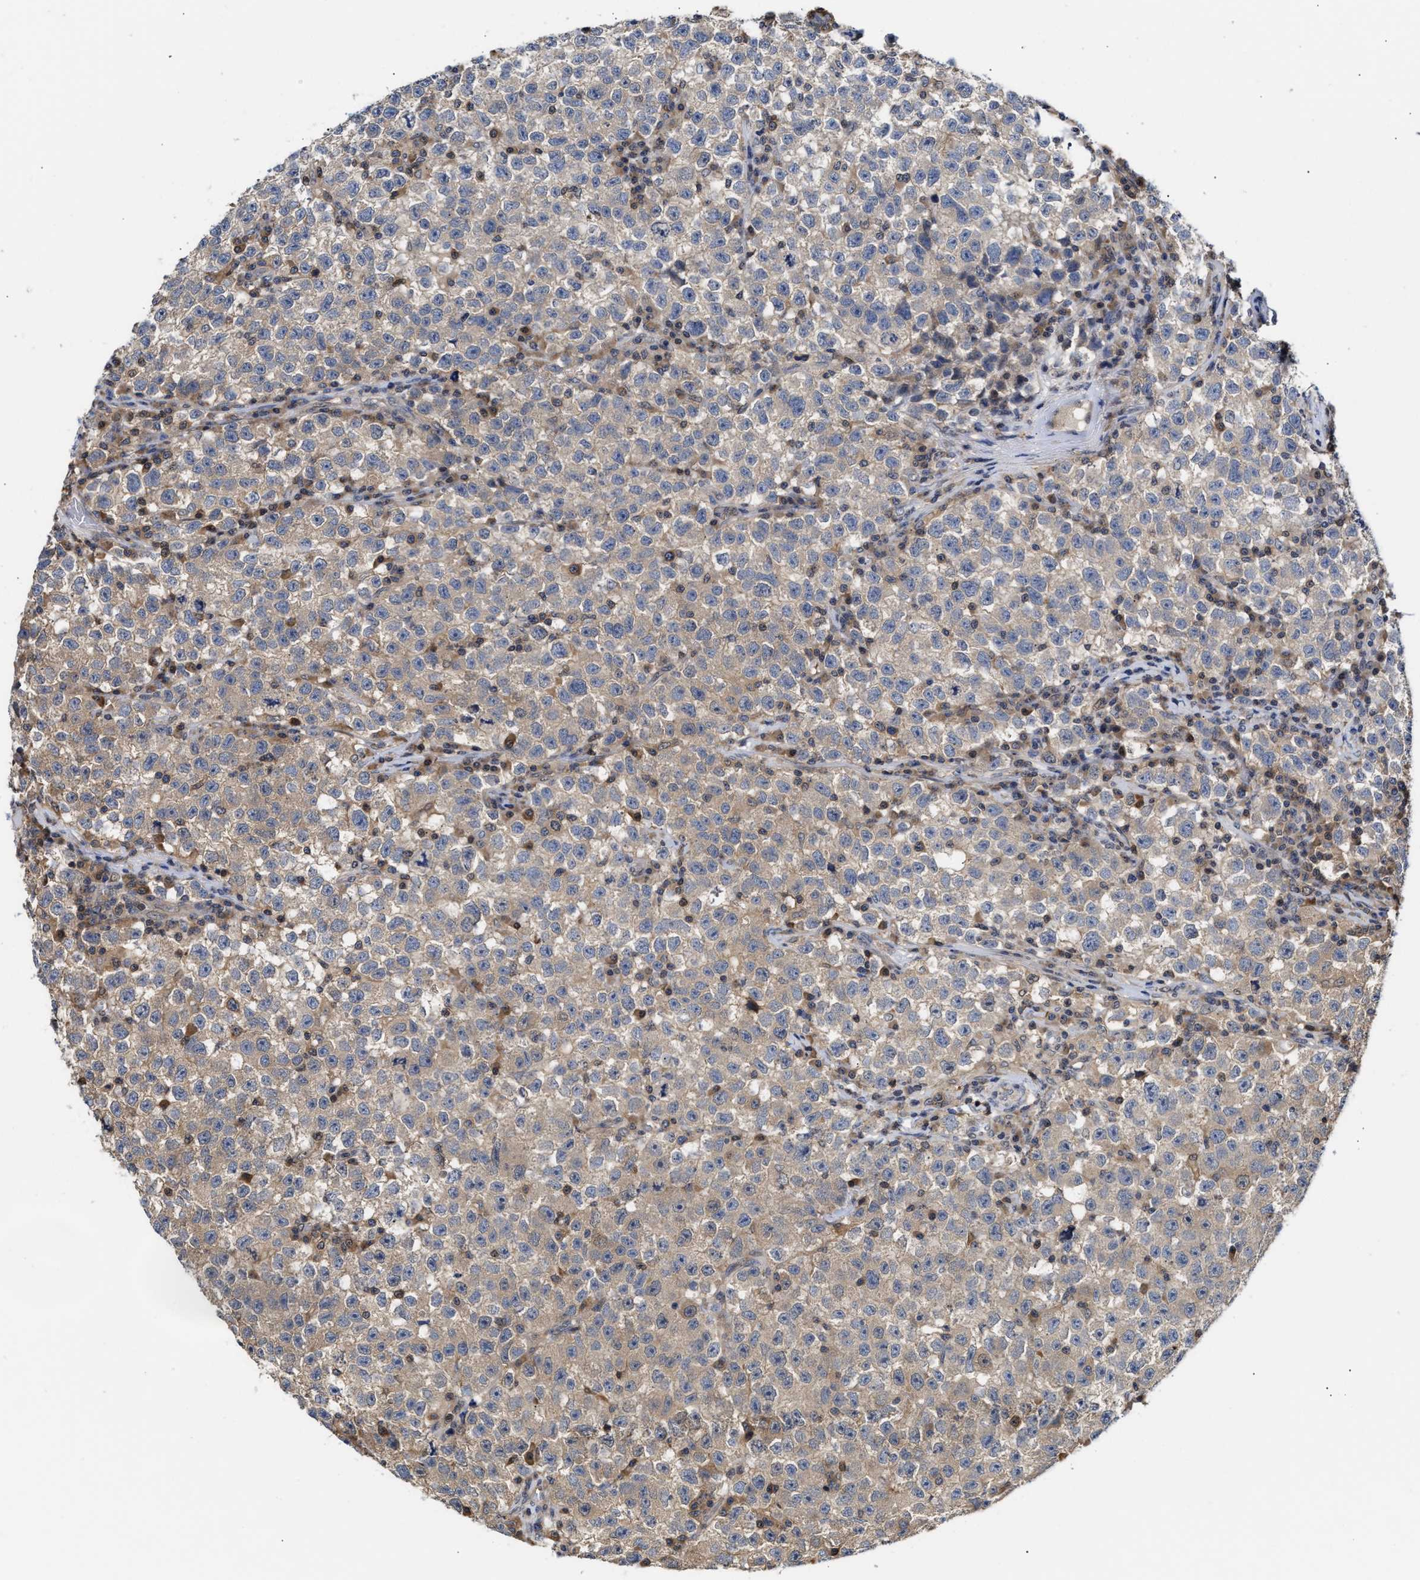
{"staining": {"intensity": "weak", "quantity": ">75%", "location": "cytoplasmic/membranous"}, "tissue": "testis cancer", "cell_type": "Tumor cells", "image_type": "cancer", "snomed": [{"axis": "morphology", "description": "Seminoma, NOS"}, {"axis": "topography", "description": "Testis"}], "caption": "Testis seminoma was stained to show a protein in brown. There is low levels of weak cytoplasmic/membranous positivity in approximately >75% of tumor cells. The staining was performed using DAB (3,3'-diaminobenzidine) to visualize the protein expression in brown, while the nuclei were stained in blue with hematoxylin (Magnification: 20x).", "gene": "KLHDC1", "patient": {"sex": "male", "age": 22}}